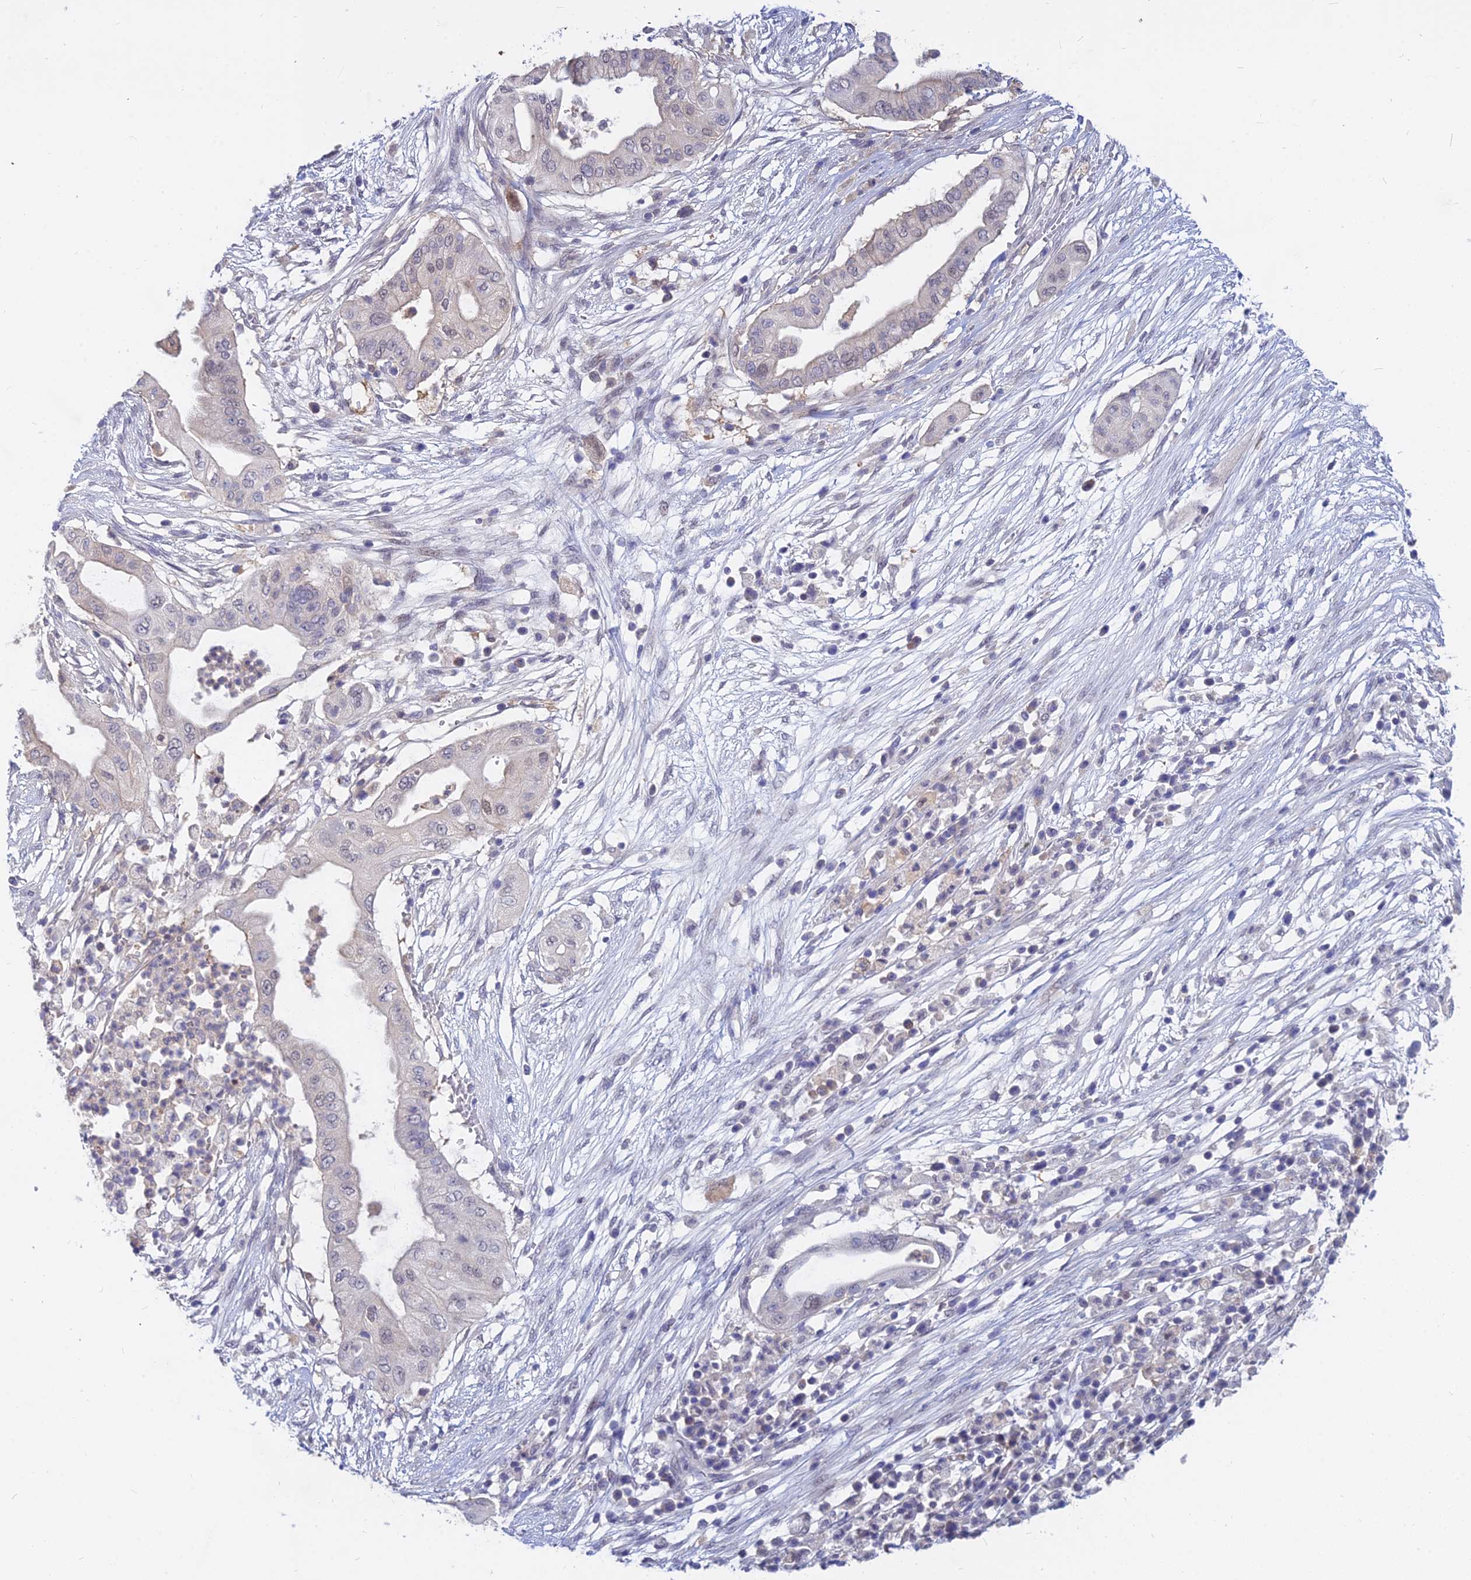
{"staining": {"intensity": "weak", "quantity": "<25%", "location": "nuclear"}, "tissue": "pancreatic cancer", "cell_type": "Tumor cells", "image_type": "cancer", "snomed": [{"axis": "morphology", "description": "Adenocarcinoma, NOS"}, {"axis": "topography", "description": "Pancreas"}], "caption": "Pancreatic cancer was stained to show a protein in brown. There is no significant expression in tumor cells.", "gene": "B3GALT4", "patient": {"sex": "male", "age": 68}}